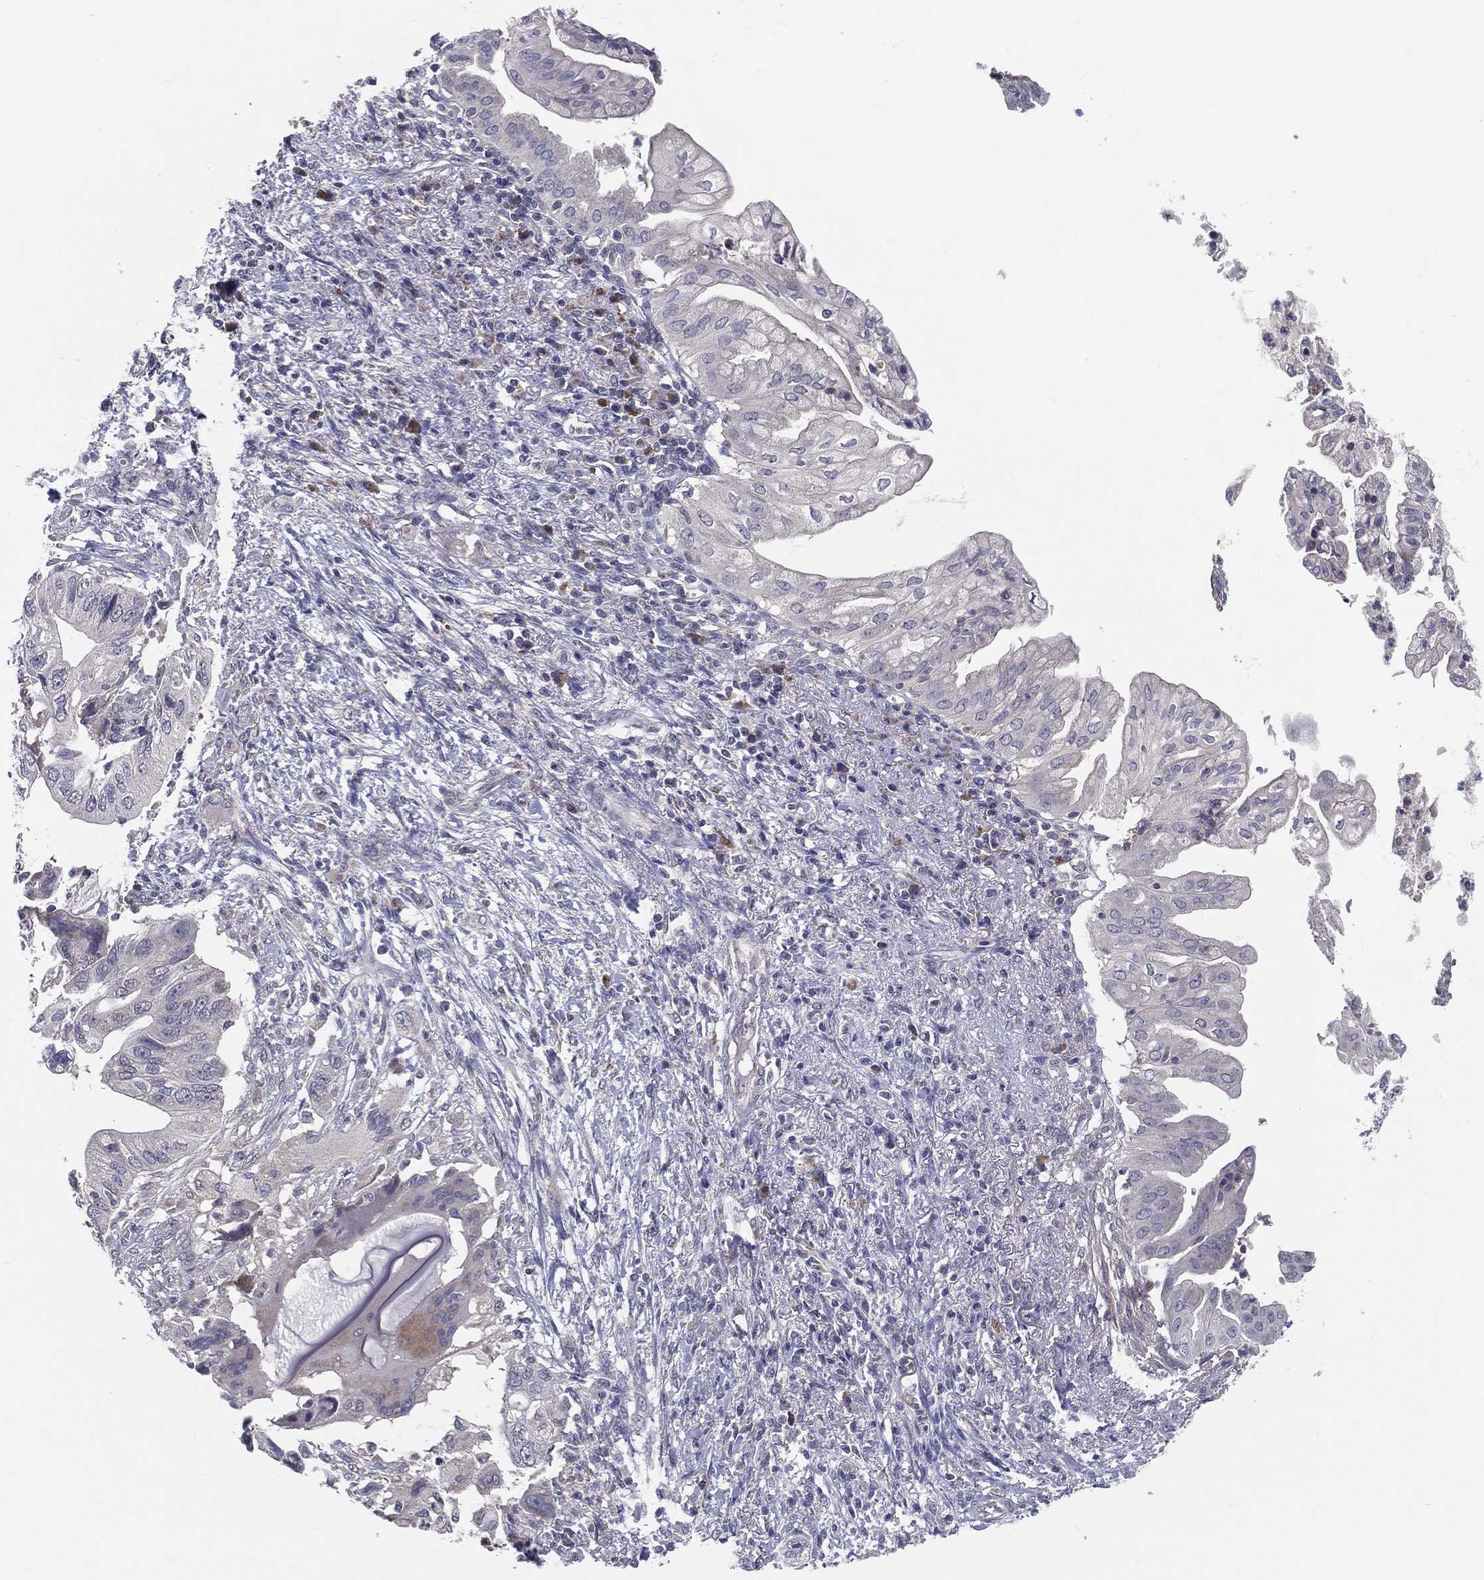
{"staining": {"intensity": "negative", "quantity": "none", "location": "none"}, "tissue": "pancreatic cancer", "cell_type": "Tumor cells", "image_type": "cancer", "snomed": [{"axis": "morphology", "description": "Adenocarcinoma, NOS"}, {"axis": "topography", "description": "Pancreas"}], "caption": "Tumor cells show no significant protein expression in adenocarcinoma (pancreatic).", "gene": "PCSK1", "patient": {"sex": "female", "age": 72}}